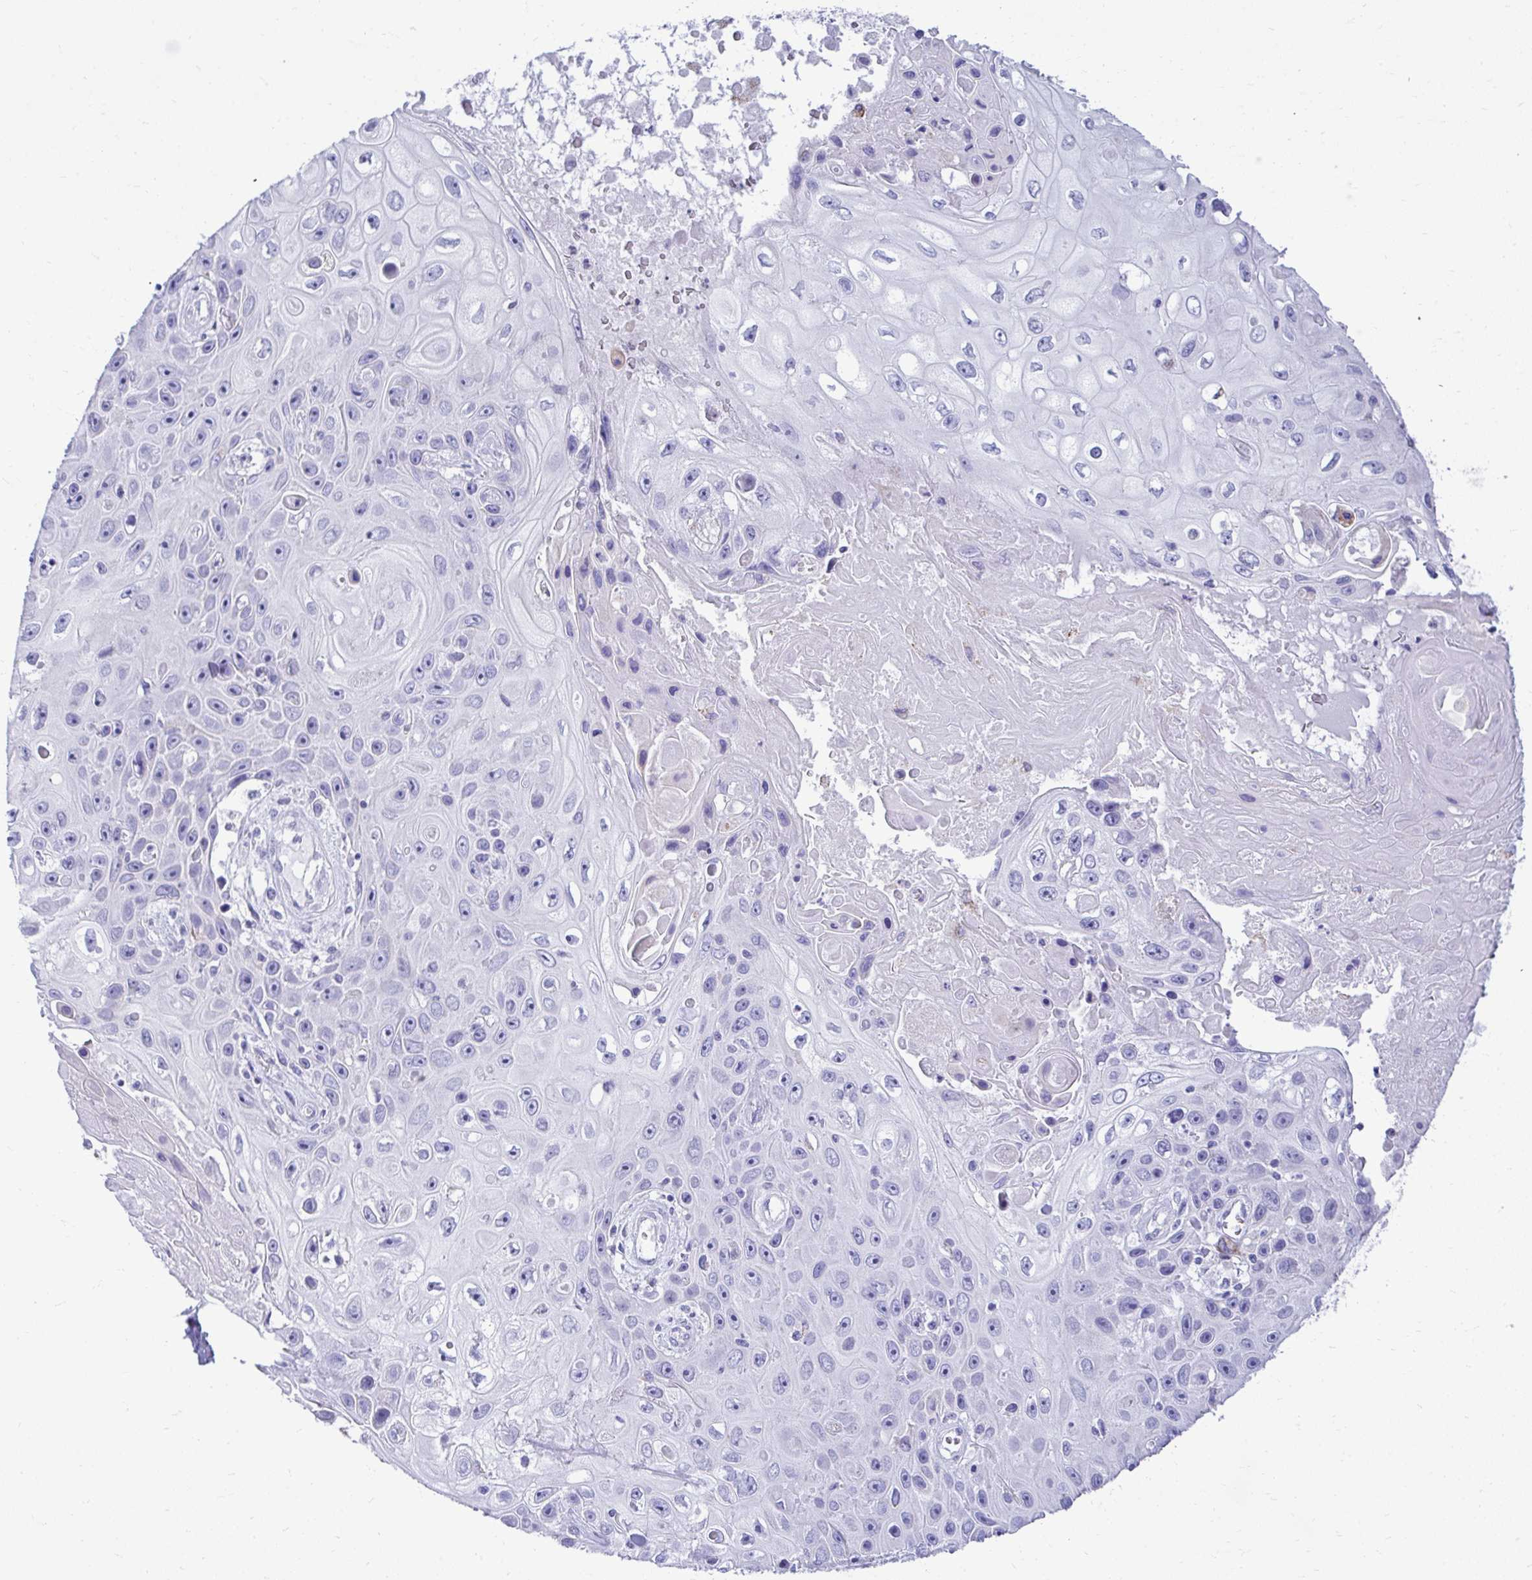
{"staining": {"intensity": "negative", "quantity": "none", "location": "none"}, "tissue": "skin cancer", "cell_type": "Tumor cells", "image_type": "cancer", "snomed": [{"axis": "morphology", "description": "Squamous cell carcinoma, NOS"}, {"axis": "topography", "description": "Skin"}], "caption": "Tumor cells show no significant expression in squamous cell carcinoma (skin).", "gene": "AIG1", "patient": {"sex": "male", "age": 82}}